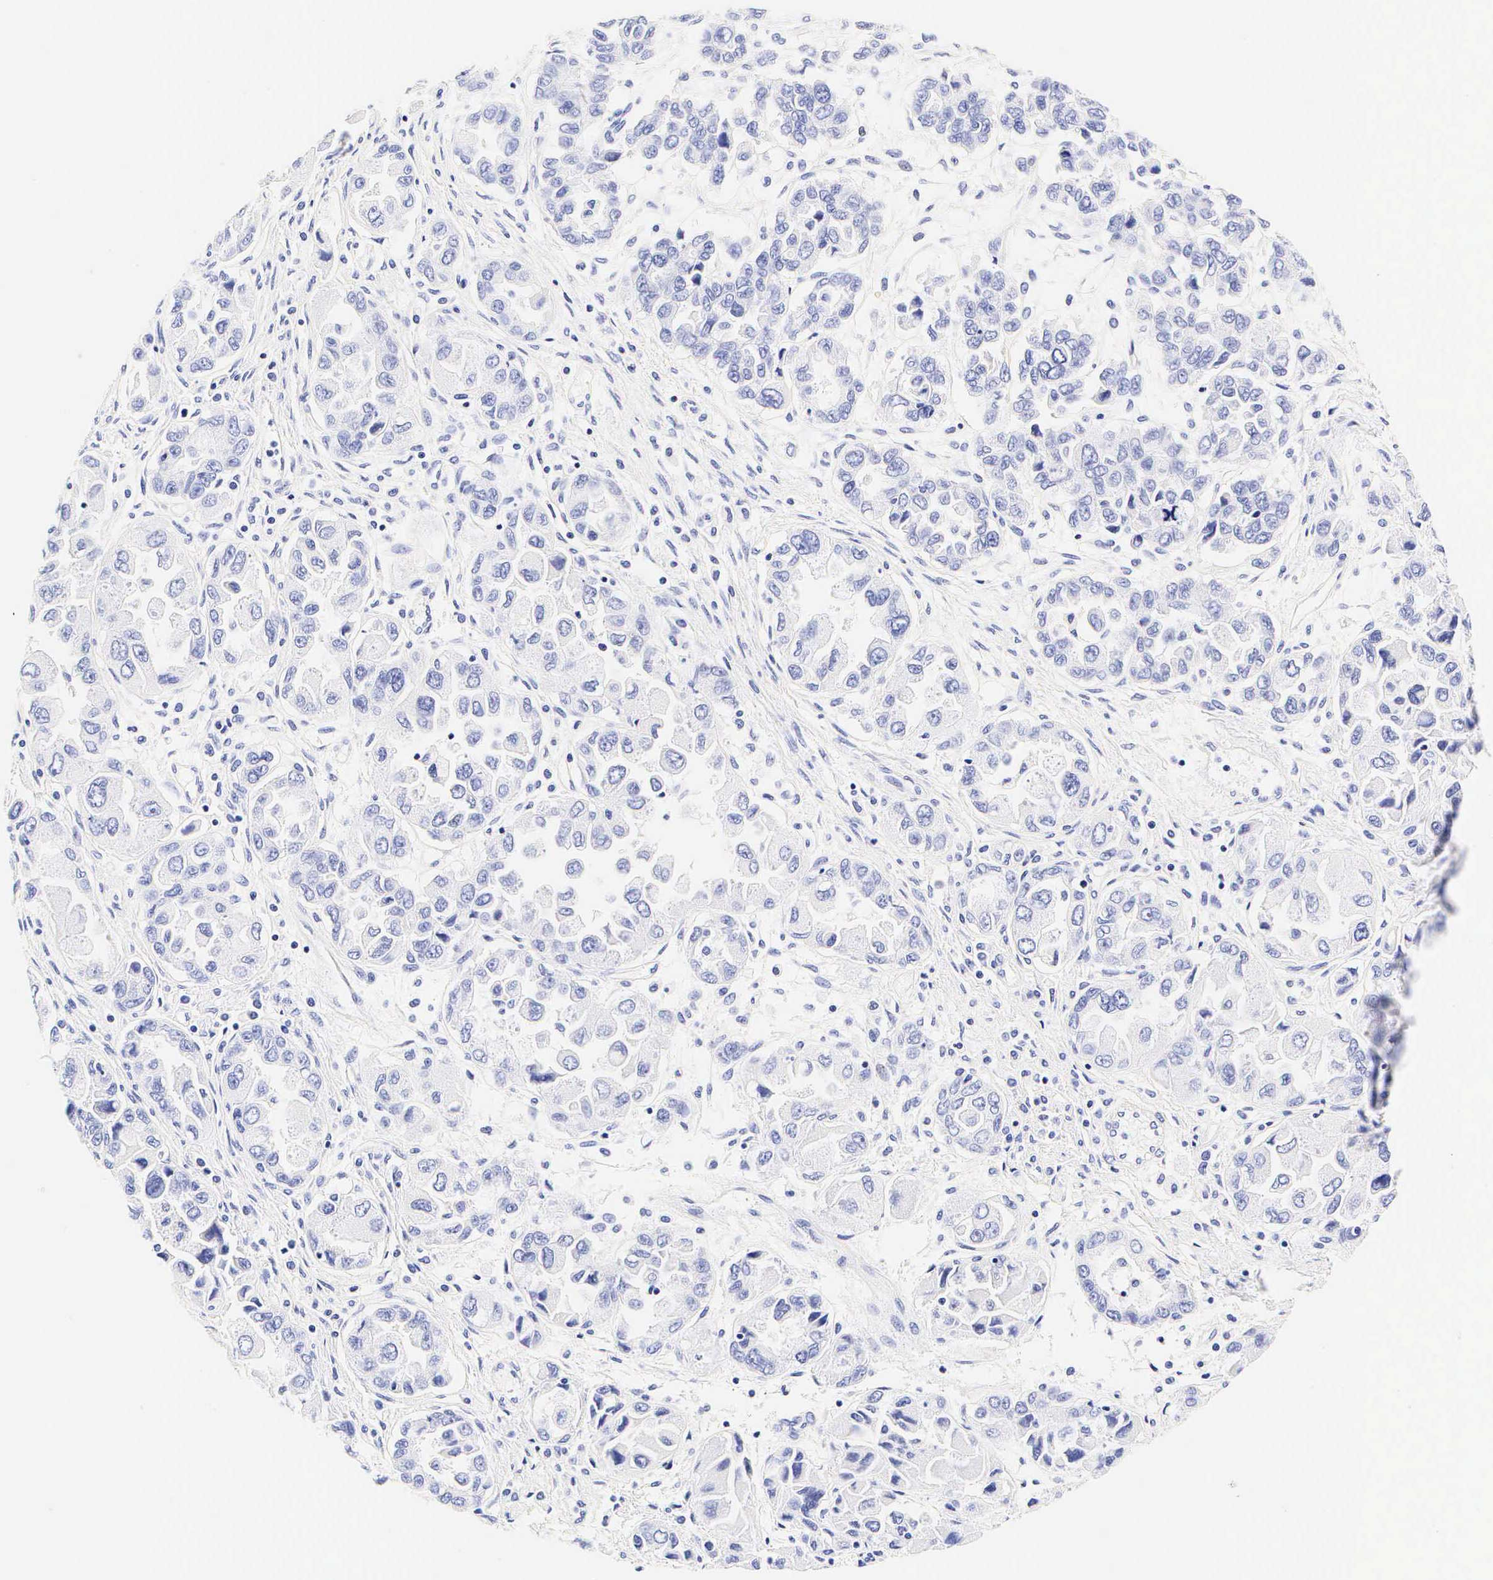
{"staining": {"intensity": "negative", "quantity": "none", "location": "none"}, "tissue": "ovarian cancer", "cell_type": "Tumor cells", "image_type": "cancer", "snomed": [{"axis": "morphology", "description": "Cystadenocarcinoma, serous, NOS"}, {"axis": "topography", "description": "Ovary"}], "caption": "An immunohistochemistry (IHC) micrograph of ovarian cancer is shown. There is no staining in tumor cells of ovarian cancer.", "gene": "CALD1", "patient": {"sex": "female", "age": 84}}